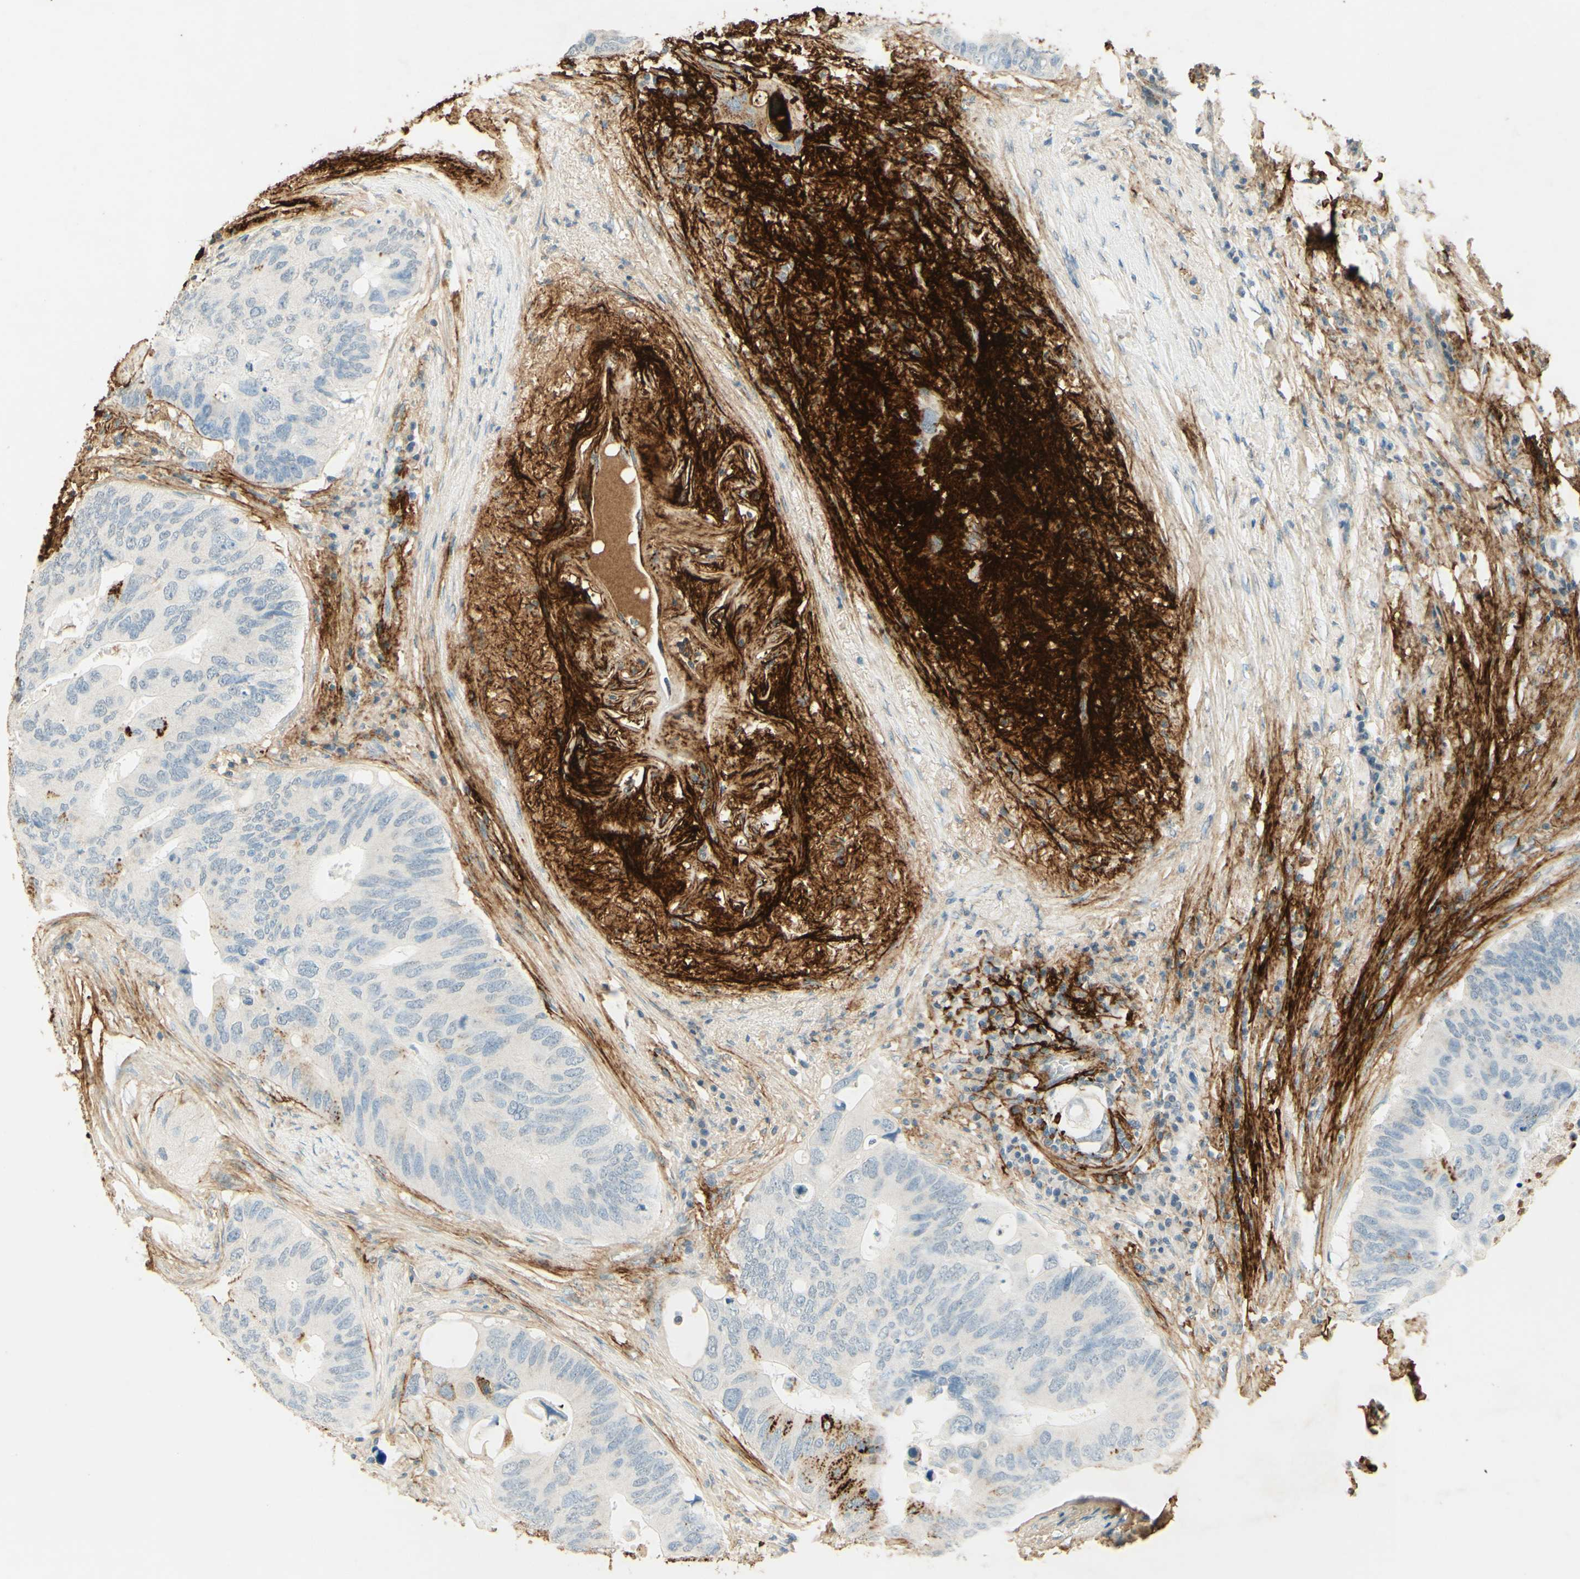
{"staining": {"intensity": "strong", "quantity": "25%-75%", "location": "cytoplasmic/membranous"}, "tissue": "colorectal cancer", "cell_type": "Tumor cells", "image_type": "cancer", "snomed": [{"axis": "morphology", "description": "Adenocarcinoma, NOS"}, {"axis": "topography", "description": "Colon"}], "caption": "An IHC photomicrograph of tumor tissue is shown. Protein staining in brown shows strong cytoplasmic/membranous positivity in colorectal cancer within tumor cells.", "gene": "TNN", "patient": {"sex": "male", "age": 71}}